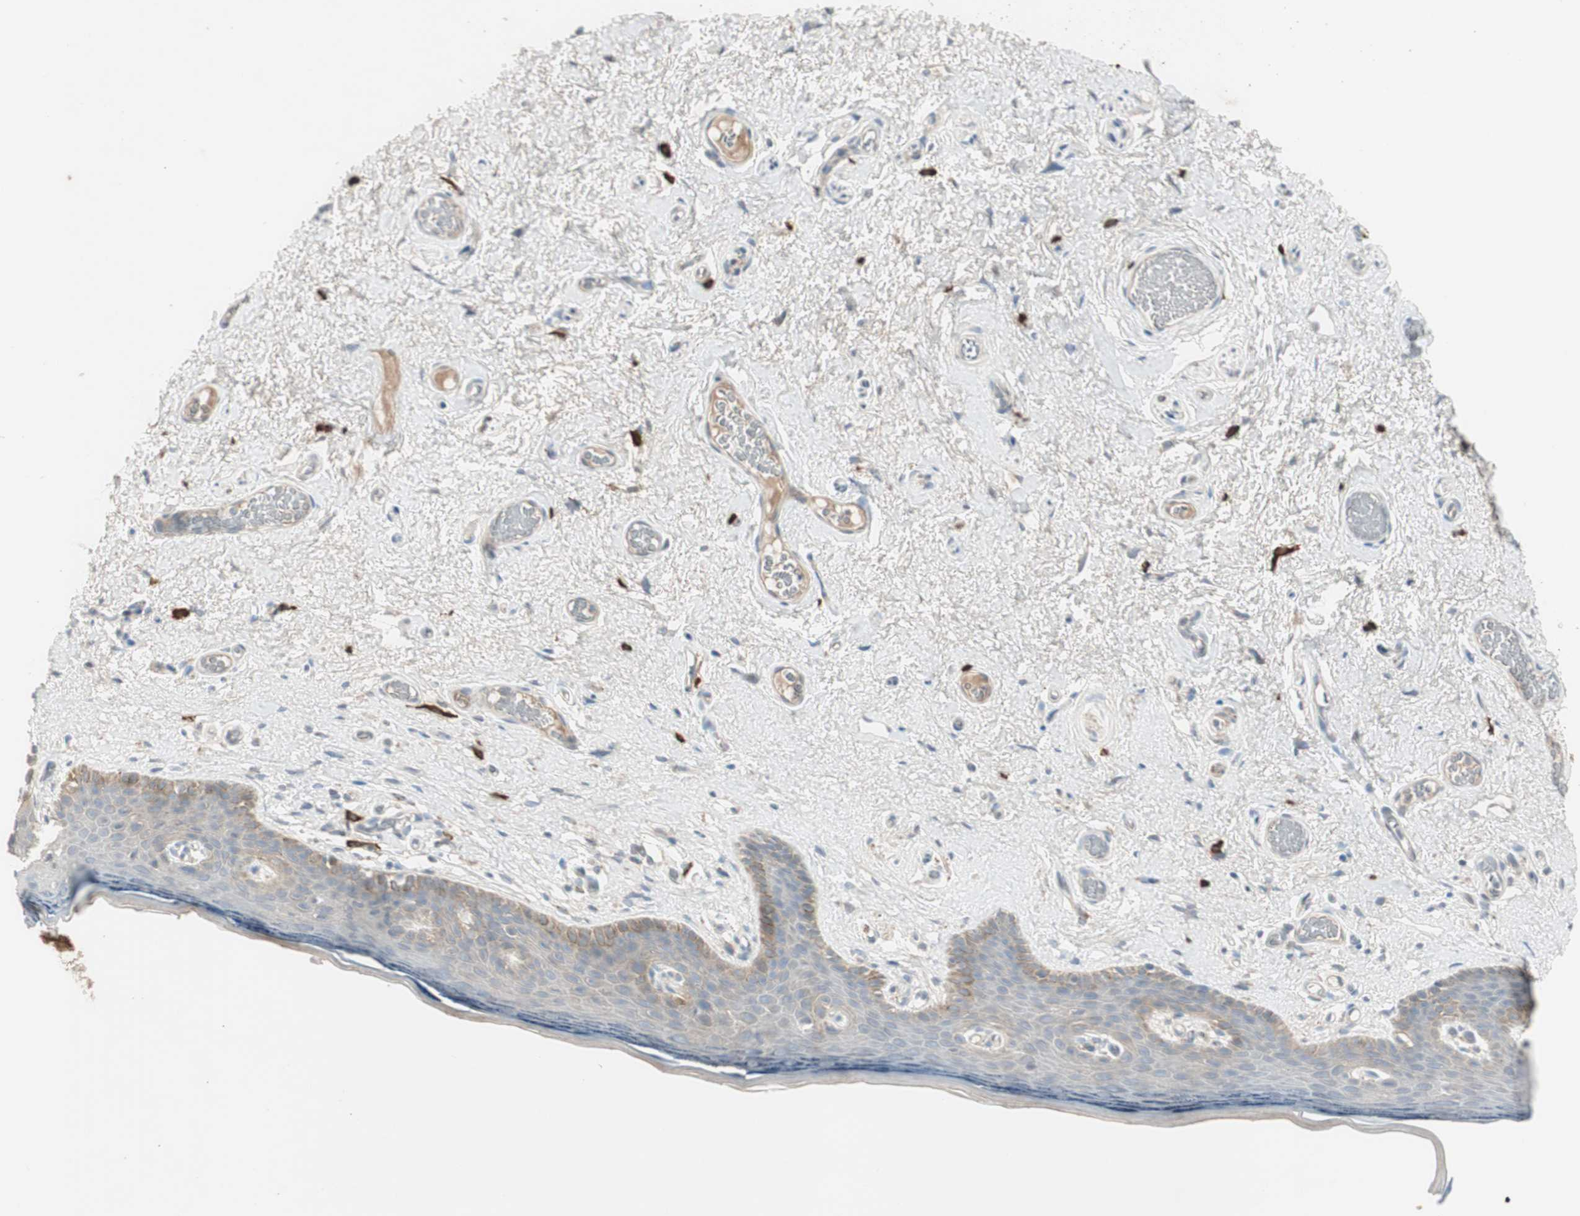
{"staining": {"intensity": "weak", "quantity": "<25%", "location": "cytoplasmic/membranous"}, "tissue": "skin", "cell_type": "Epidermal cells", "image_type": "normal", "snomed": [{"axis": "morphology", "description": "Normal tissue, NOS"}, {"axis": "topography", "description": "Vulva"}], "caption": "High magnification brightfield microscopy of normal skin stained with DAB (3,3'-diaminobenzidine) (brown) and counterstained with hematoxylin (blue): epidermal cells show no significant staining.", "gene": "MAPRE3", "patient": {"sex": "female", "age": 54}}